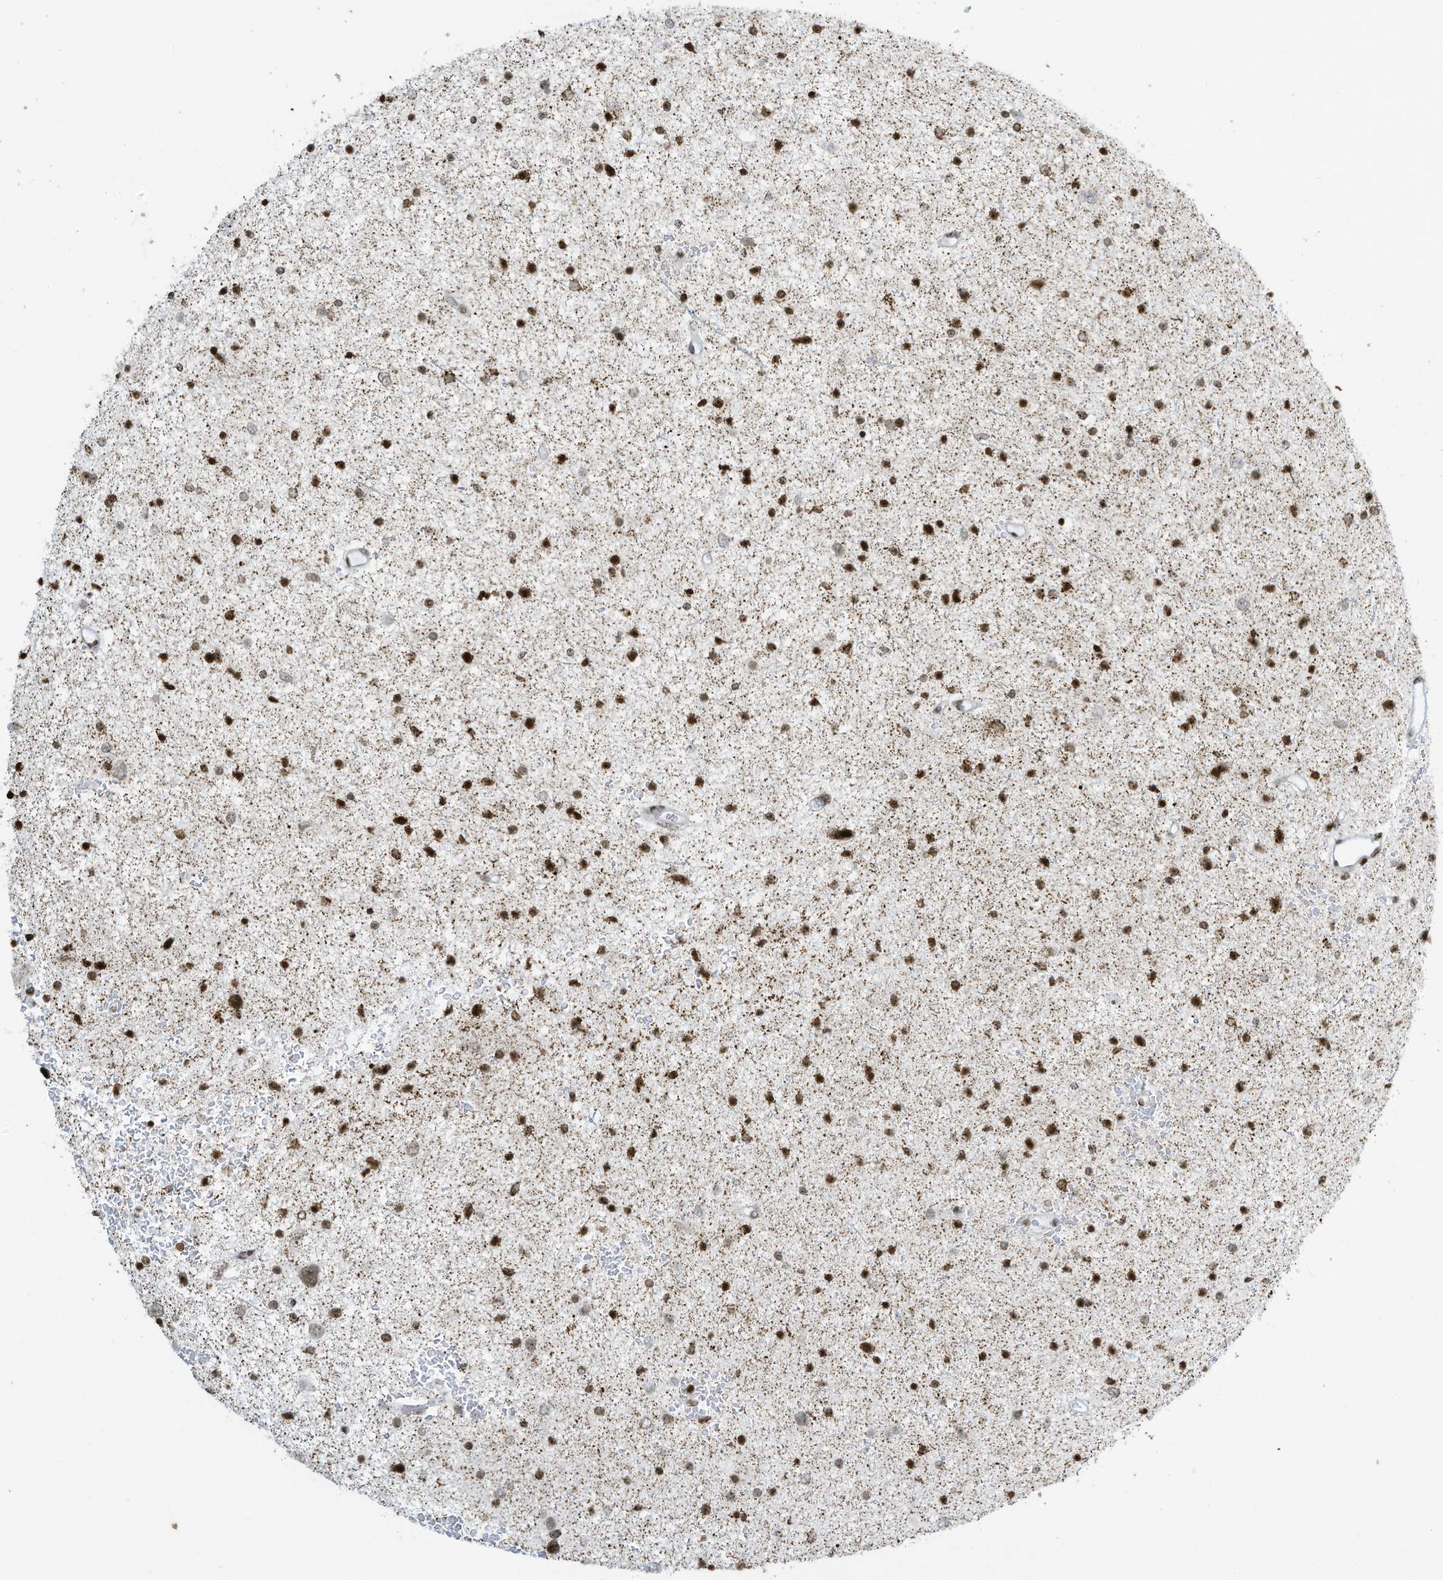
{"staining": {"intensity": "strong", "quantity": "25%-75%", "location": "nuclear"}, "tissue": "glioma", "cell_type": "Tumor cells", "image_type": "cancer", "snomed": [{"axis": "morphology", "description": "Glioma, malignant, Low grade"}, {"axis": "topography", "description": "Cerebral cortex"}], "caption": "The histopathology image reveals immunohistochemical staining of malignant glioma (low-grade). There is strong nuclear expression is present in approximately 25%-75% of tumor cells.", "gene": "ADI1", "patient": {"sex": "female", "age": 39}}